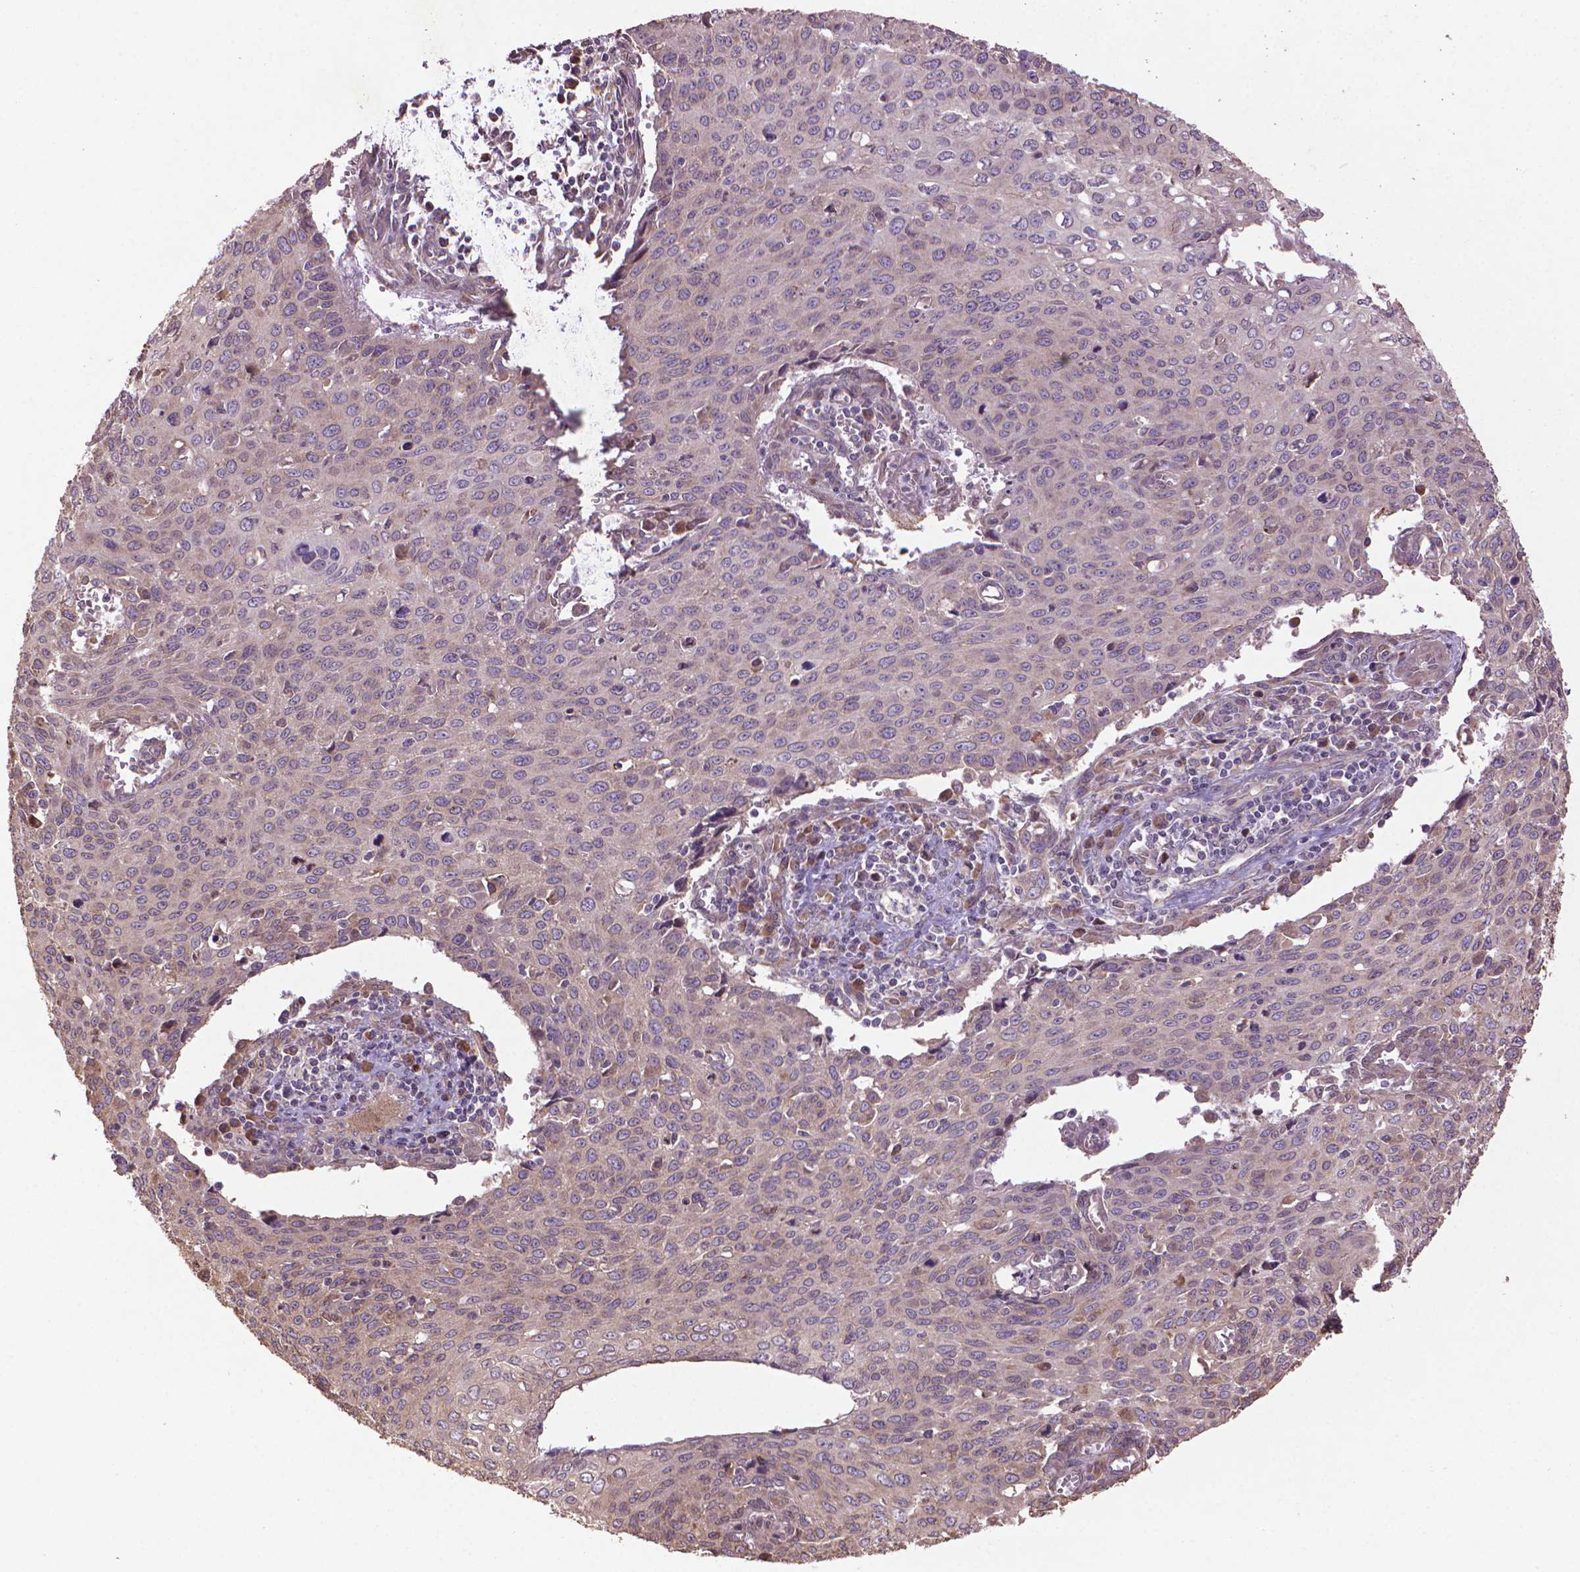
{"staining": {"intensity": "negative", "quantity": "none", "location": "none"}, "tissue": "cervical cancer", "cell_type": "Tumor cells", "image_type": "cancer", "snomed": [{"axis": "morphology", "description": "Squamous cell carcinoma, NOS"}, {"axis": "topography", "description": "Cervix"}], "caption": "Cervical cancer (squamous cell carcinoma) was stained to show a protein in brown. There is no significant expression in tumor cells. Nuclei are stained in blue.", "gene": "GAS1", "patient": {"sex": "female", "age": 38}}